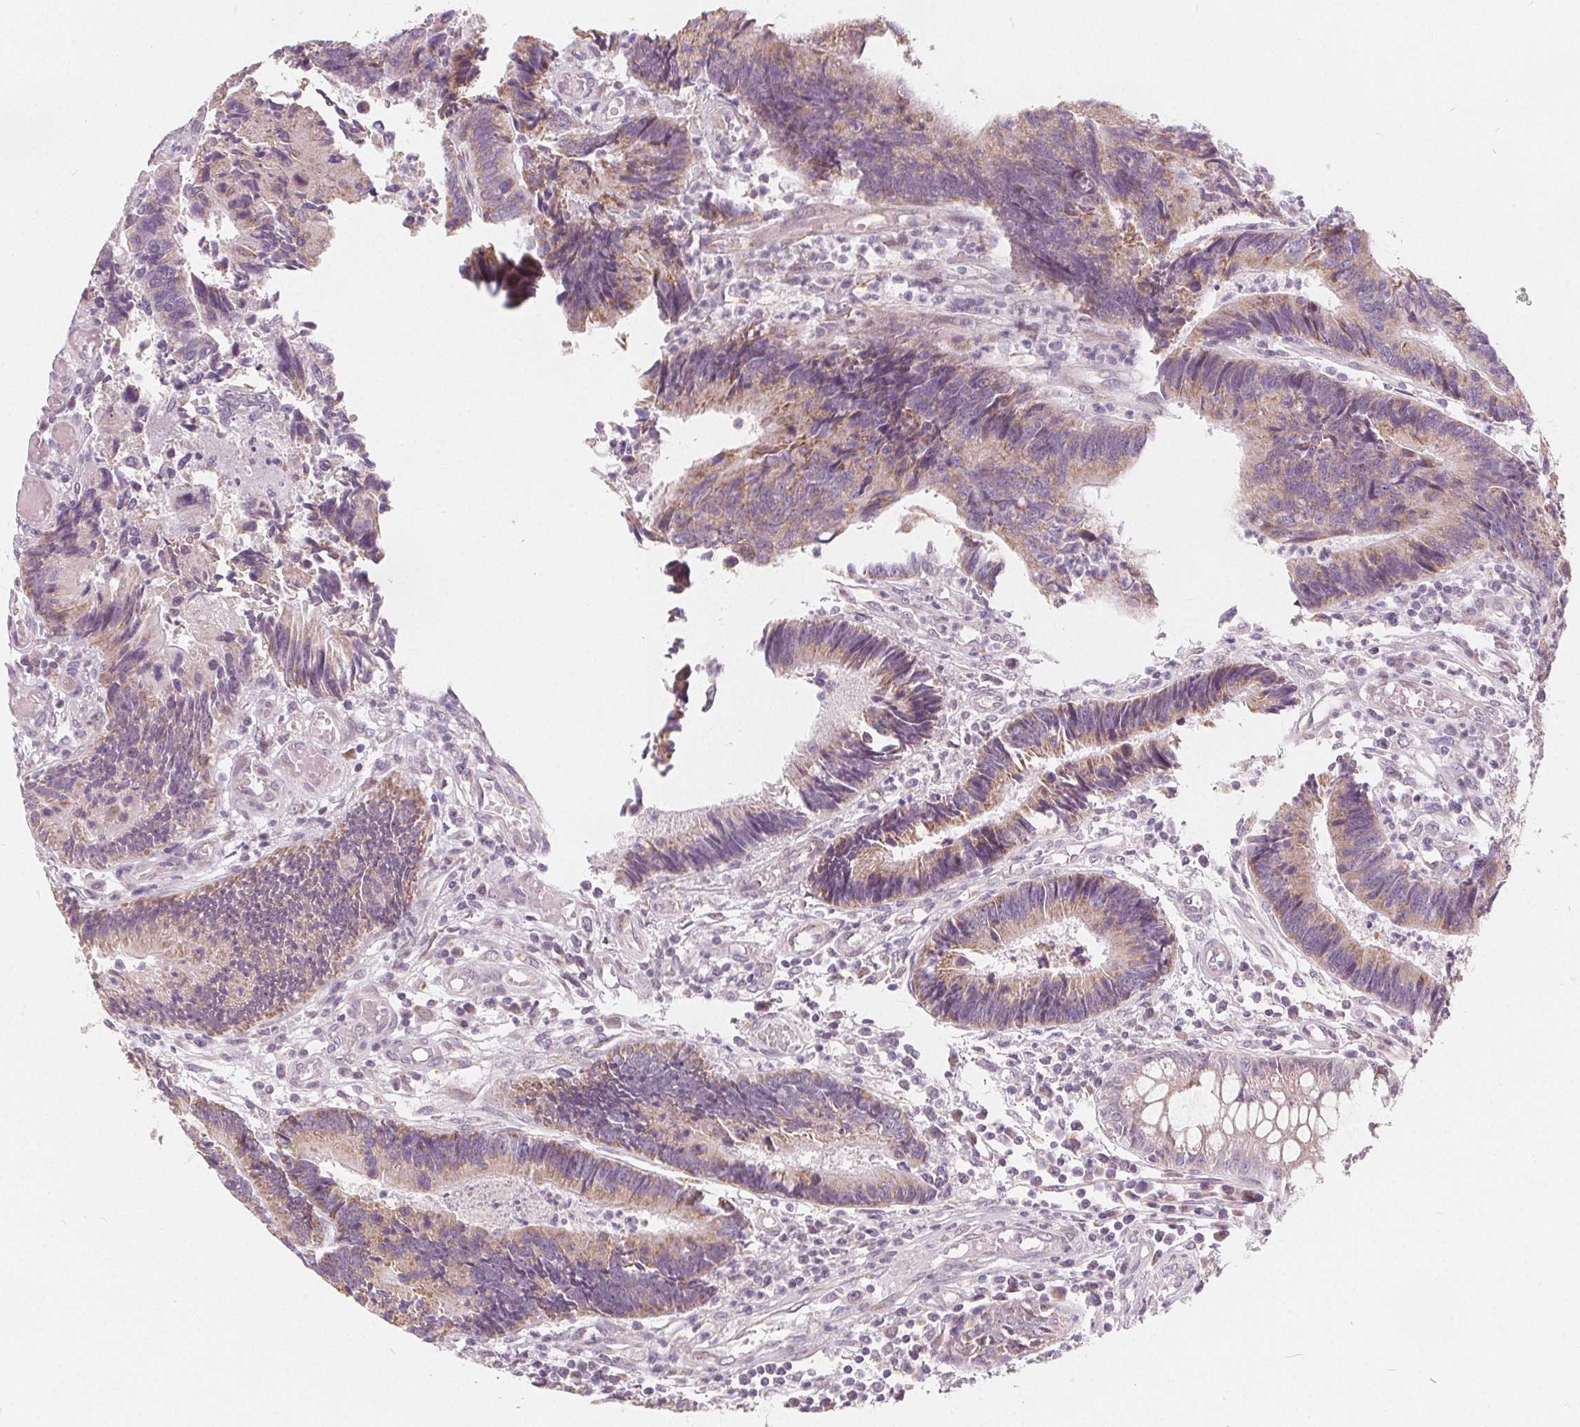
{"staining": {"intensity": "moderate", "quantity": ">75%", "location": "cytoplasmic/membranous"}, "tissue": "colorectal cancer", "cell_type": "Tumor cells", "image_type": "cancer", "snomed": [{"axis": "morphology", "description": "Adenocarcinoma, NOS"}, {"axis": "topography", "description": "Colon"}], "caption": "Colorectal adenocarcinoma tissue reveals moderate cytoplasmic/membranous positivity in approximately >75% of tumor cells", "gene": "NUP210L", "patient": {"sex": "female", "age": 67}}